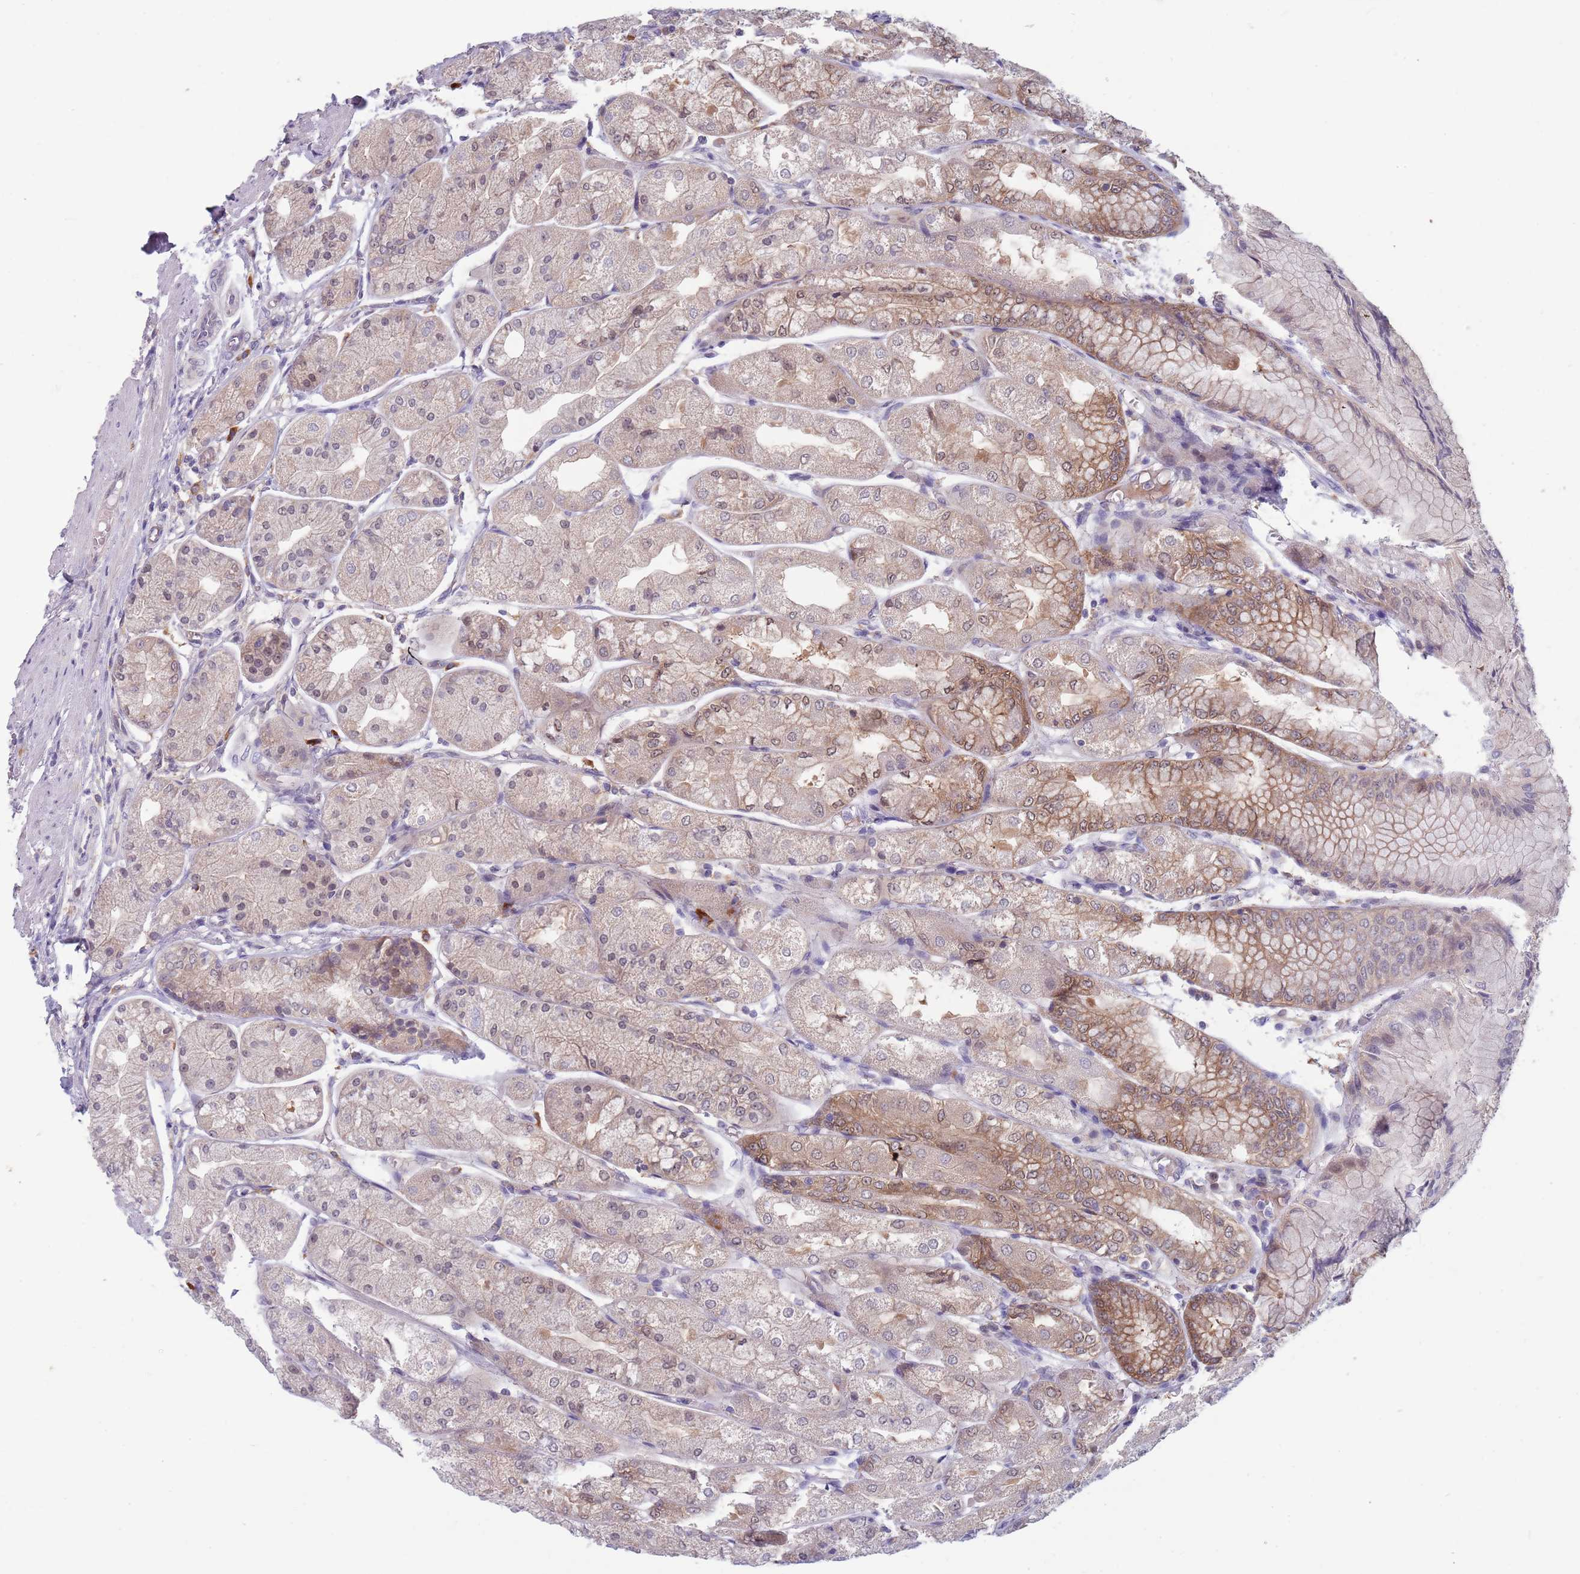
{"staining": {"intensity": "moderate", "quantity": "25%-75%", "location": "cytoplasmic/membranous,nuclear"}, "tissue": "stomach", "cell_type": "Glandular cells", "image_type": "normal", "snomed": [{"axis": "morphology", "description": "Normal tissue, NOS"}, {"axis": "topography", "description": "Stomach, upper"}], "caption": "IHC histopathology image of normal stomach: stomach stained using immunohistochemistry (IHC) shows medium levels of moderate protein expression localized specifically in the cytoplasmic/membranous,nuclear of glandular cells, appearing as a cytoplasmic/membranous,nuclear brown color.", "gene": "CLNS1A", "patient": {"sex": "male", "age": 72}}